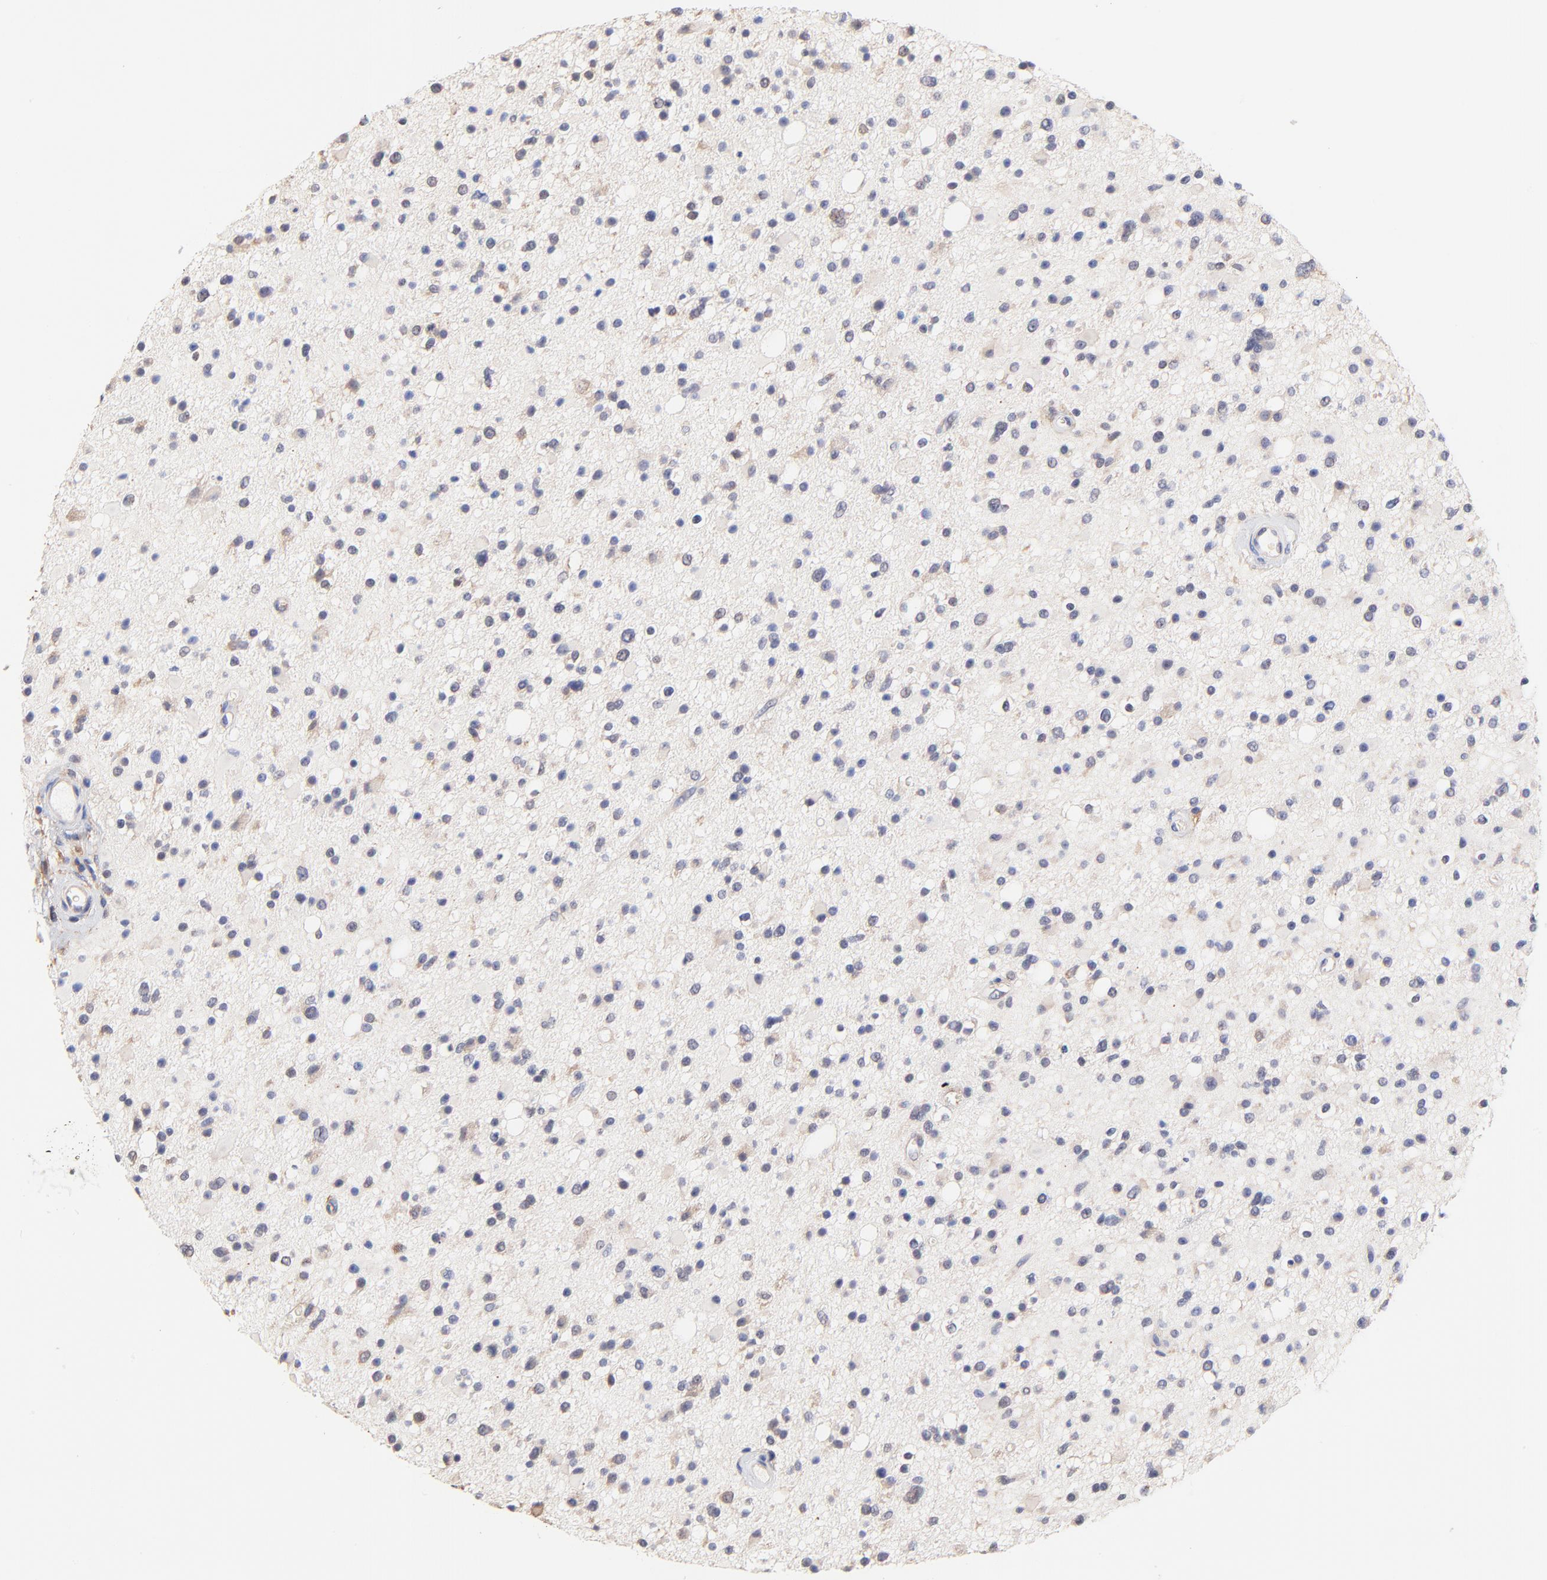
{"staining": {"intensity": "weak", "quantity": "<25%", "location": "cytoplasmic/membranous"}, "tissue": "glioma", "cell_type": "Tumor cells", "image_type": "cancer", "snomed": [{"axis": "morphology", "description": "Glioma, malignant, High grade"}, {"axis": "topography", "description": "Brain"}], "caption": "DAB (3,3'-diaminobenzidine) immunohistochemical staining of high-grade glioma (malignant) exhibits no significant expression in tumor cells. The staining was performed using DAB to visualize the protein expression in brown, while the nuclei were stained in blue with hematoxylin (Magnification: 20x).", "gene": "PTK7", "patient": {"sex": "male", "age": 33}}